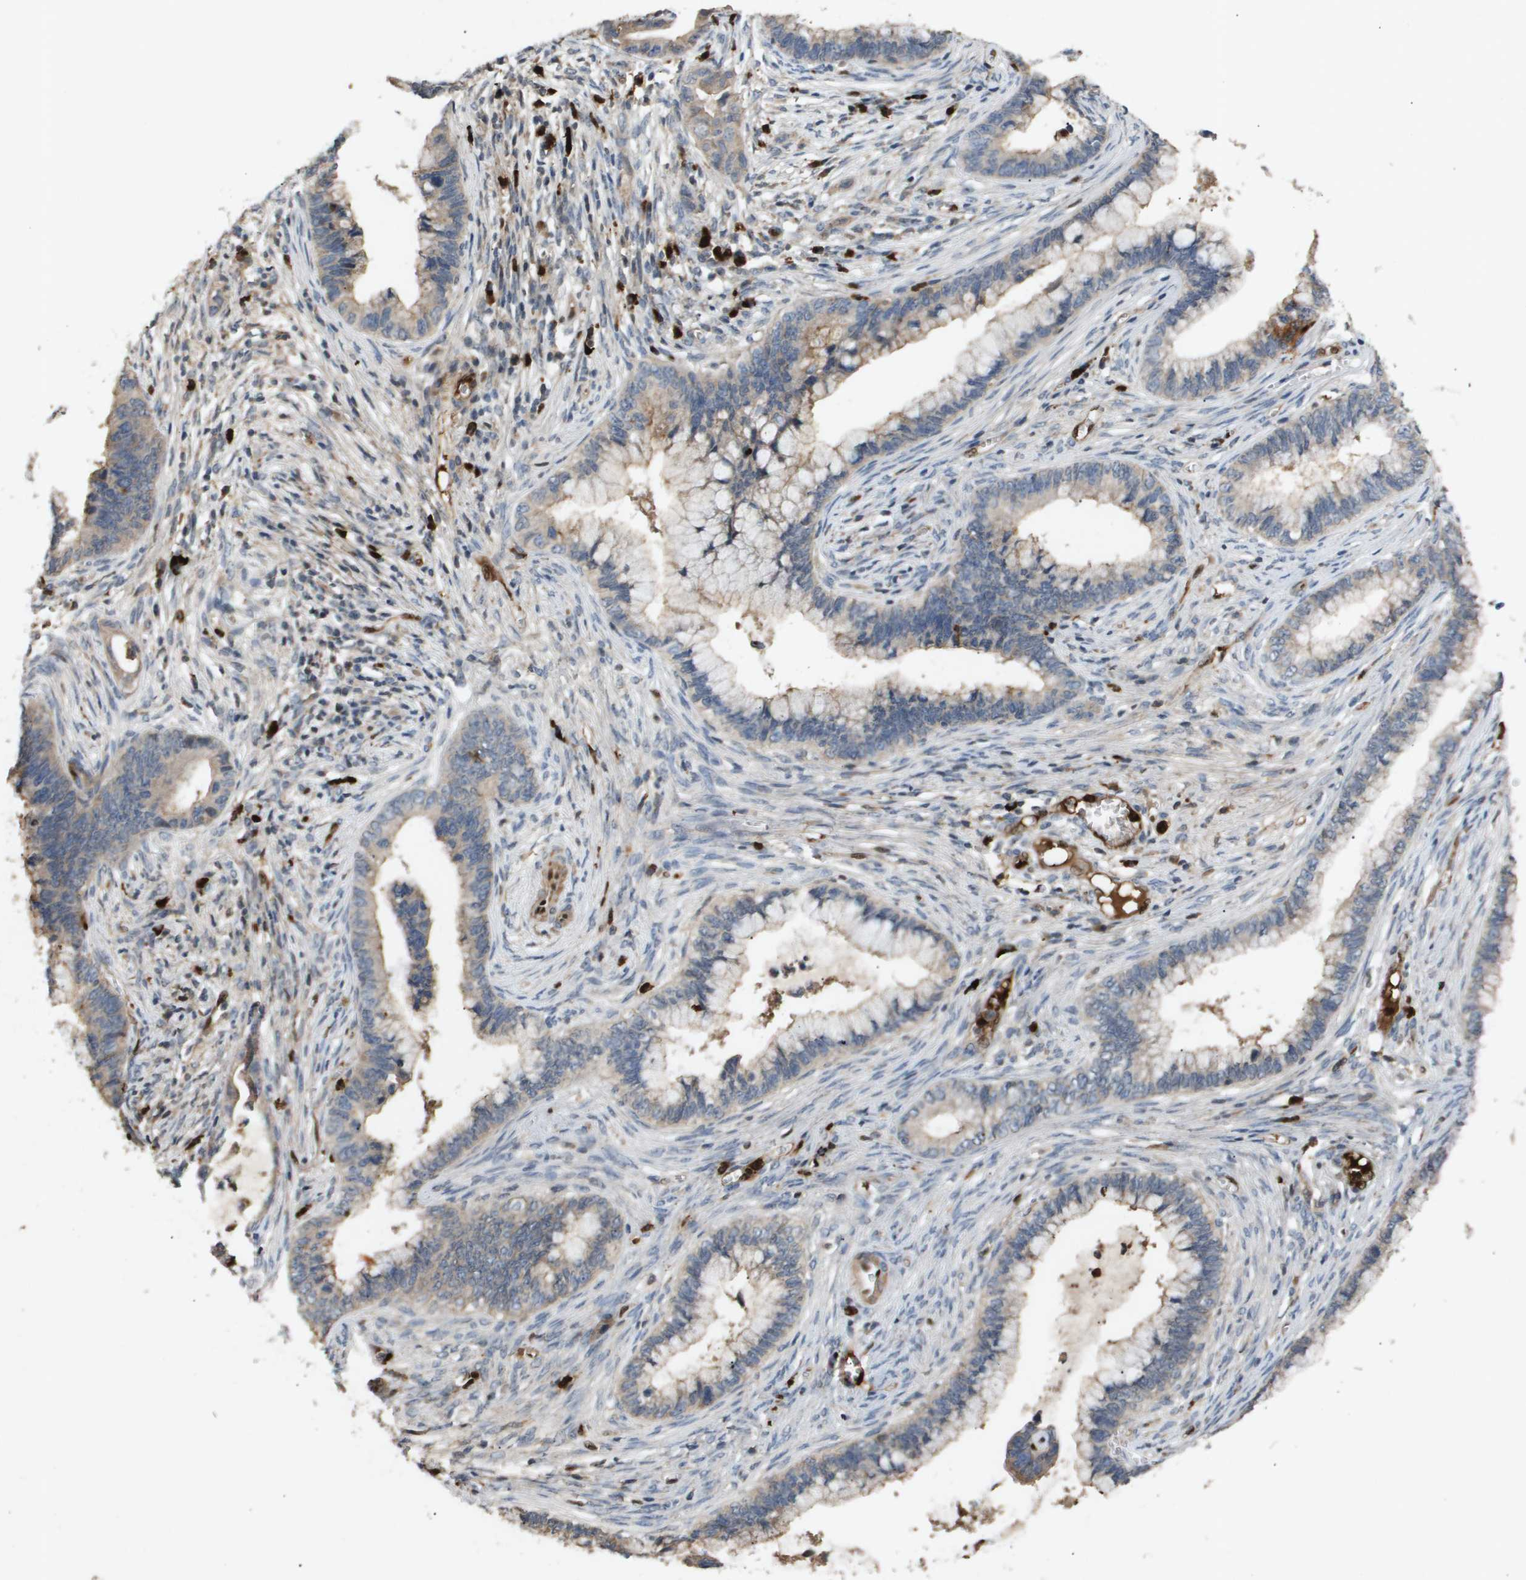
{"staining": {"intensity": "weak", "quantity": "<25%", "location": "cytoplasmic/membranous"}, "tissue": "cervical cancer", "cell_type": "Tumor cells", "image_type": "cancer", "snomed": [{"axis": "morphology", "description": "Adenocarcinoma, NOS"}, {"axis": "topography", "description": "Cervix"}], "caption": "Cervical adenocarcinoma was stained to show a protein in brown. There is no significant expression in tumor cells. (Stains: DAB immunohistochemistry (IHC) with hematoxylin counter stain, Microscopy: brightfield microscopy at high magnification).", "gene": "ERG", "patient": {"sex": "female", "age": 44}}